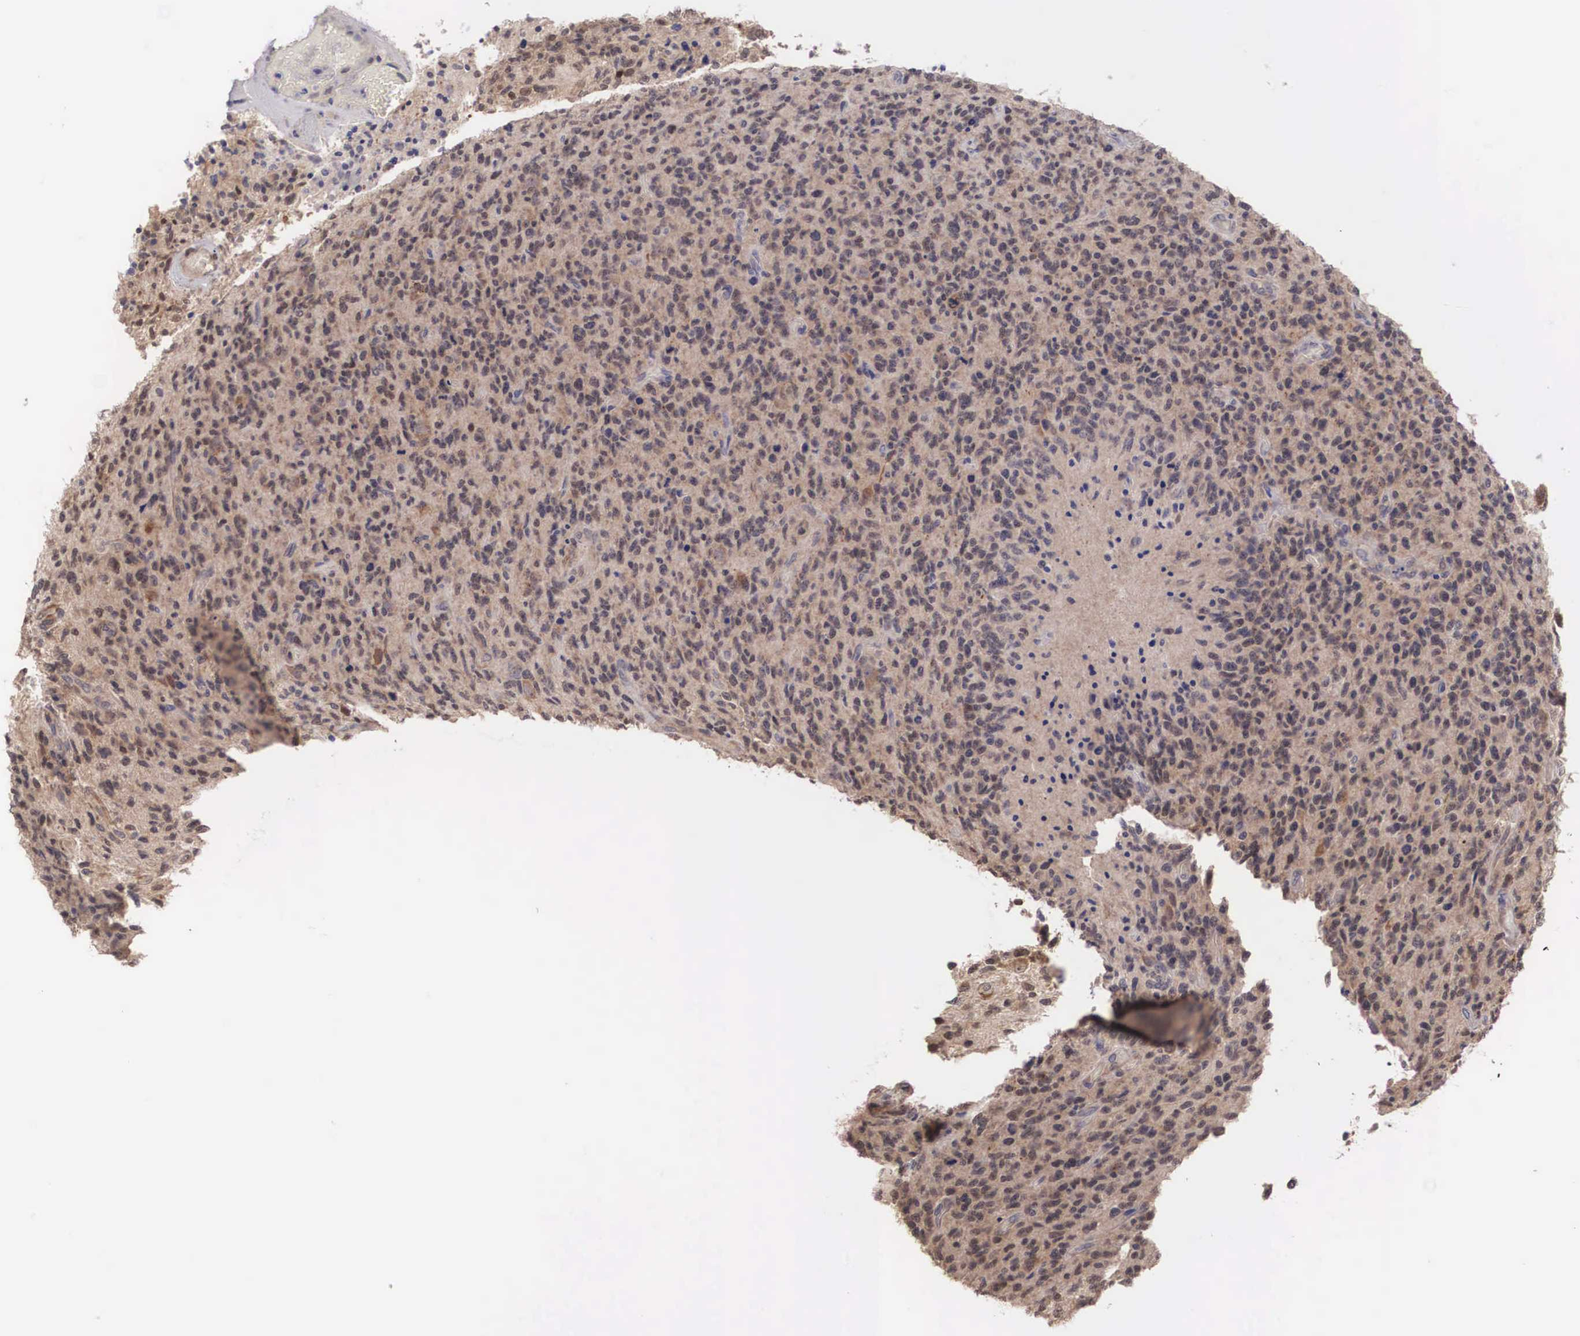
{"staining": {"intensity": "moderate", "quantity": ">75%", "location": "cytoplasmic/membranous,nuclear"}, "tissue": "glioma", "cell_type": "Tumor cells", "image_type": "cancer", "snomed": [{"axis": "morphology", "description": "Glioma, malignant, High grade"}, {"axis": "topography", "description": "Brain"}], "caption": "Immunohistochemistry (IHC) (DAB) staining of malignant high-grade glioma displays moderate cytoplasmic/membranous and nuclear protein positivity in about >75% of tumor cells. The staining is performed using DAB brown chromogen to label protein expression. The nuclei are counter-stained blue using hematoxylin.", "gene": "DNAJB7", "patient": {"sex": "male", "age": 36}}